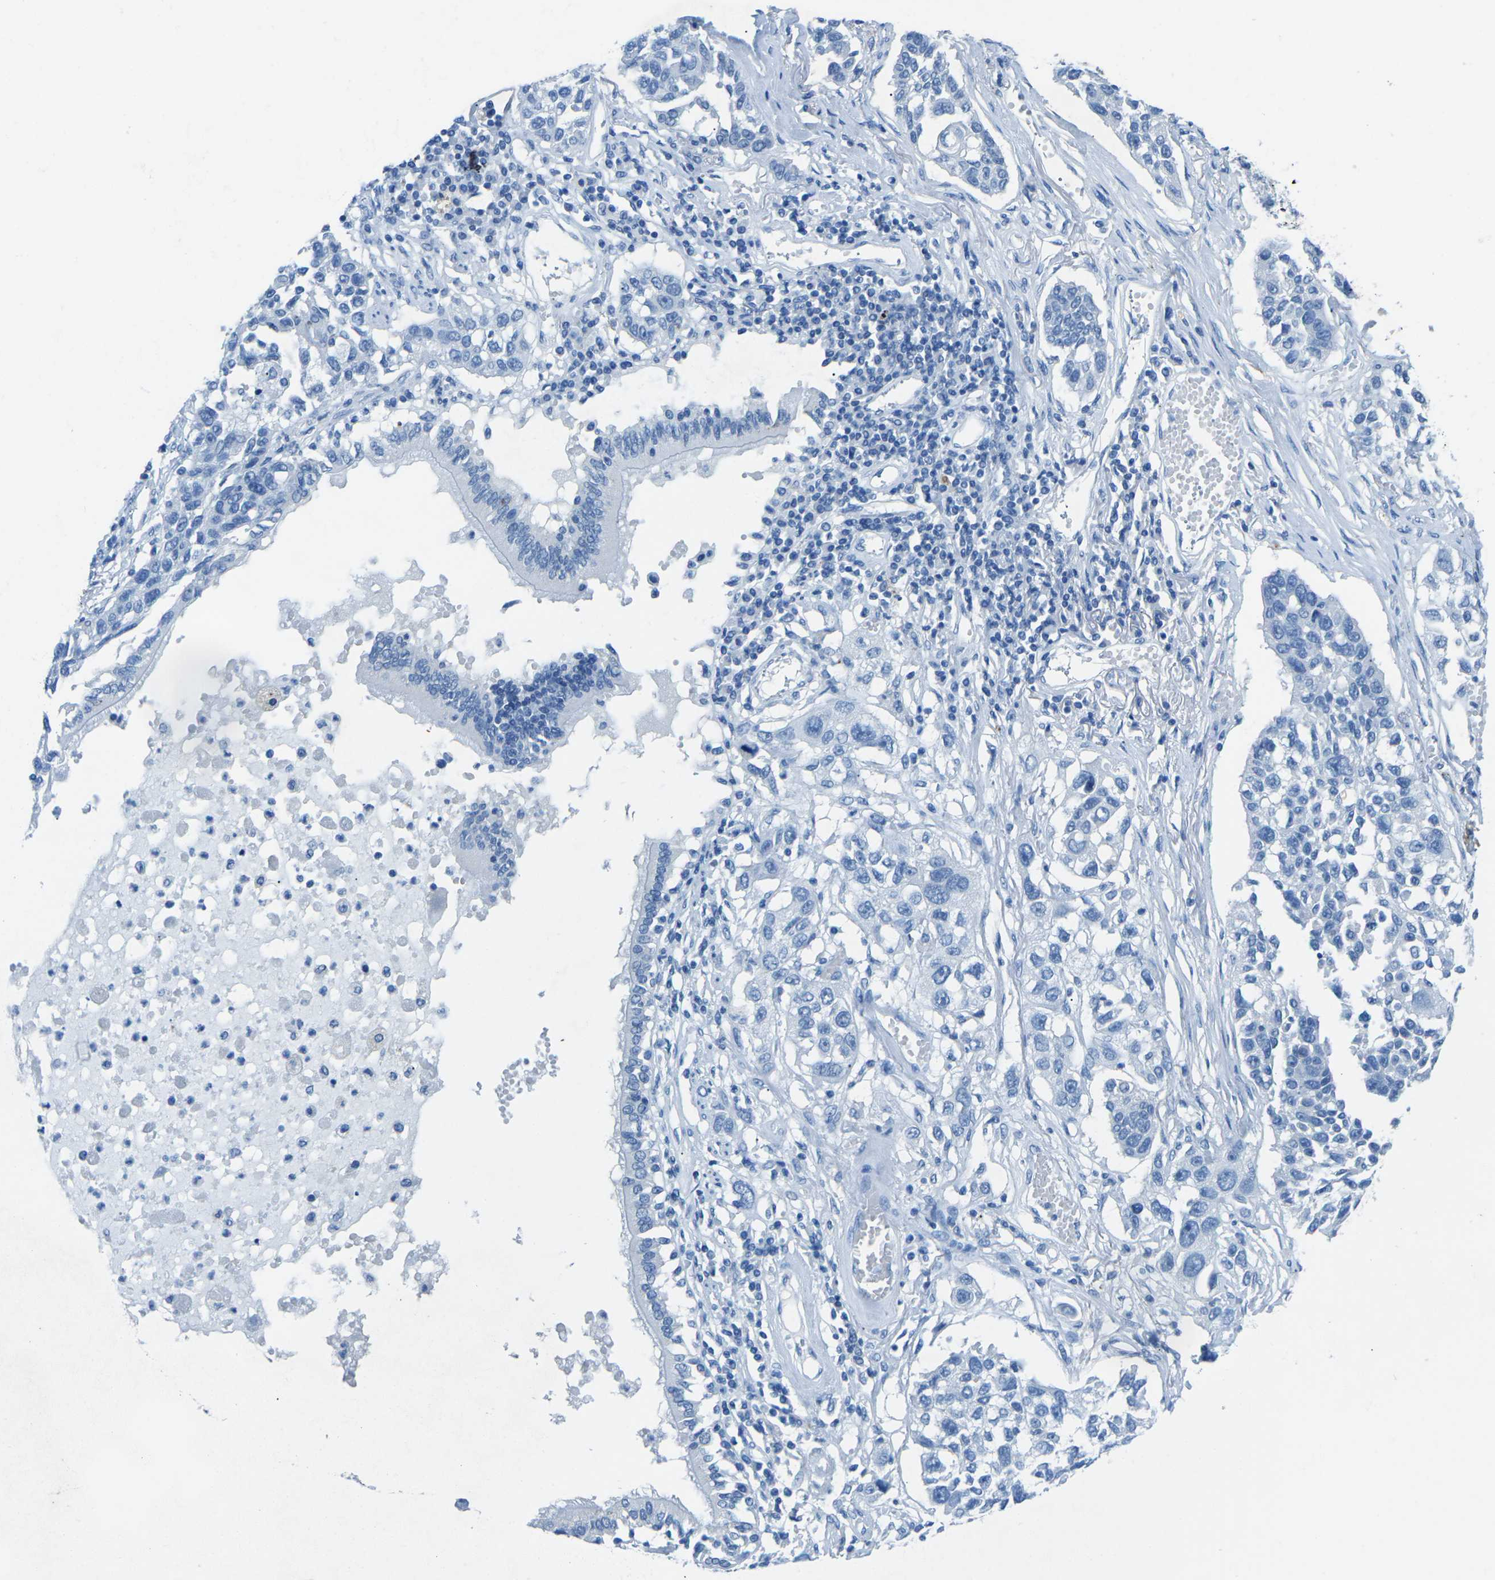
{"staining": {"intensity": "negative", "quantity": "none", "location": "none"}, "tissue": "lung cancer", "cell_type": "Tumor cells", "image_type": "cancer", "snomed": [{"axis": "morphology", "description": "Squamous cell carcinoma, NOS"}, {"axis": "topography", "description": "Lung"}], "caption": "A high-resolution histopathology image shows immunohistochemistry staining of lung cancer, which reveals no significant staining in tumor cells.", "gene": "MYH8", "patient": {"sex": "male", "age": 71}}